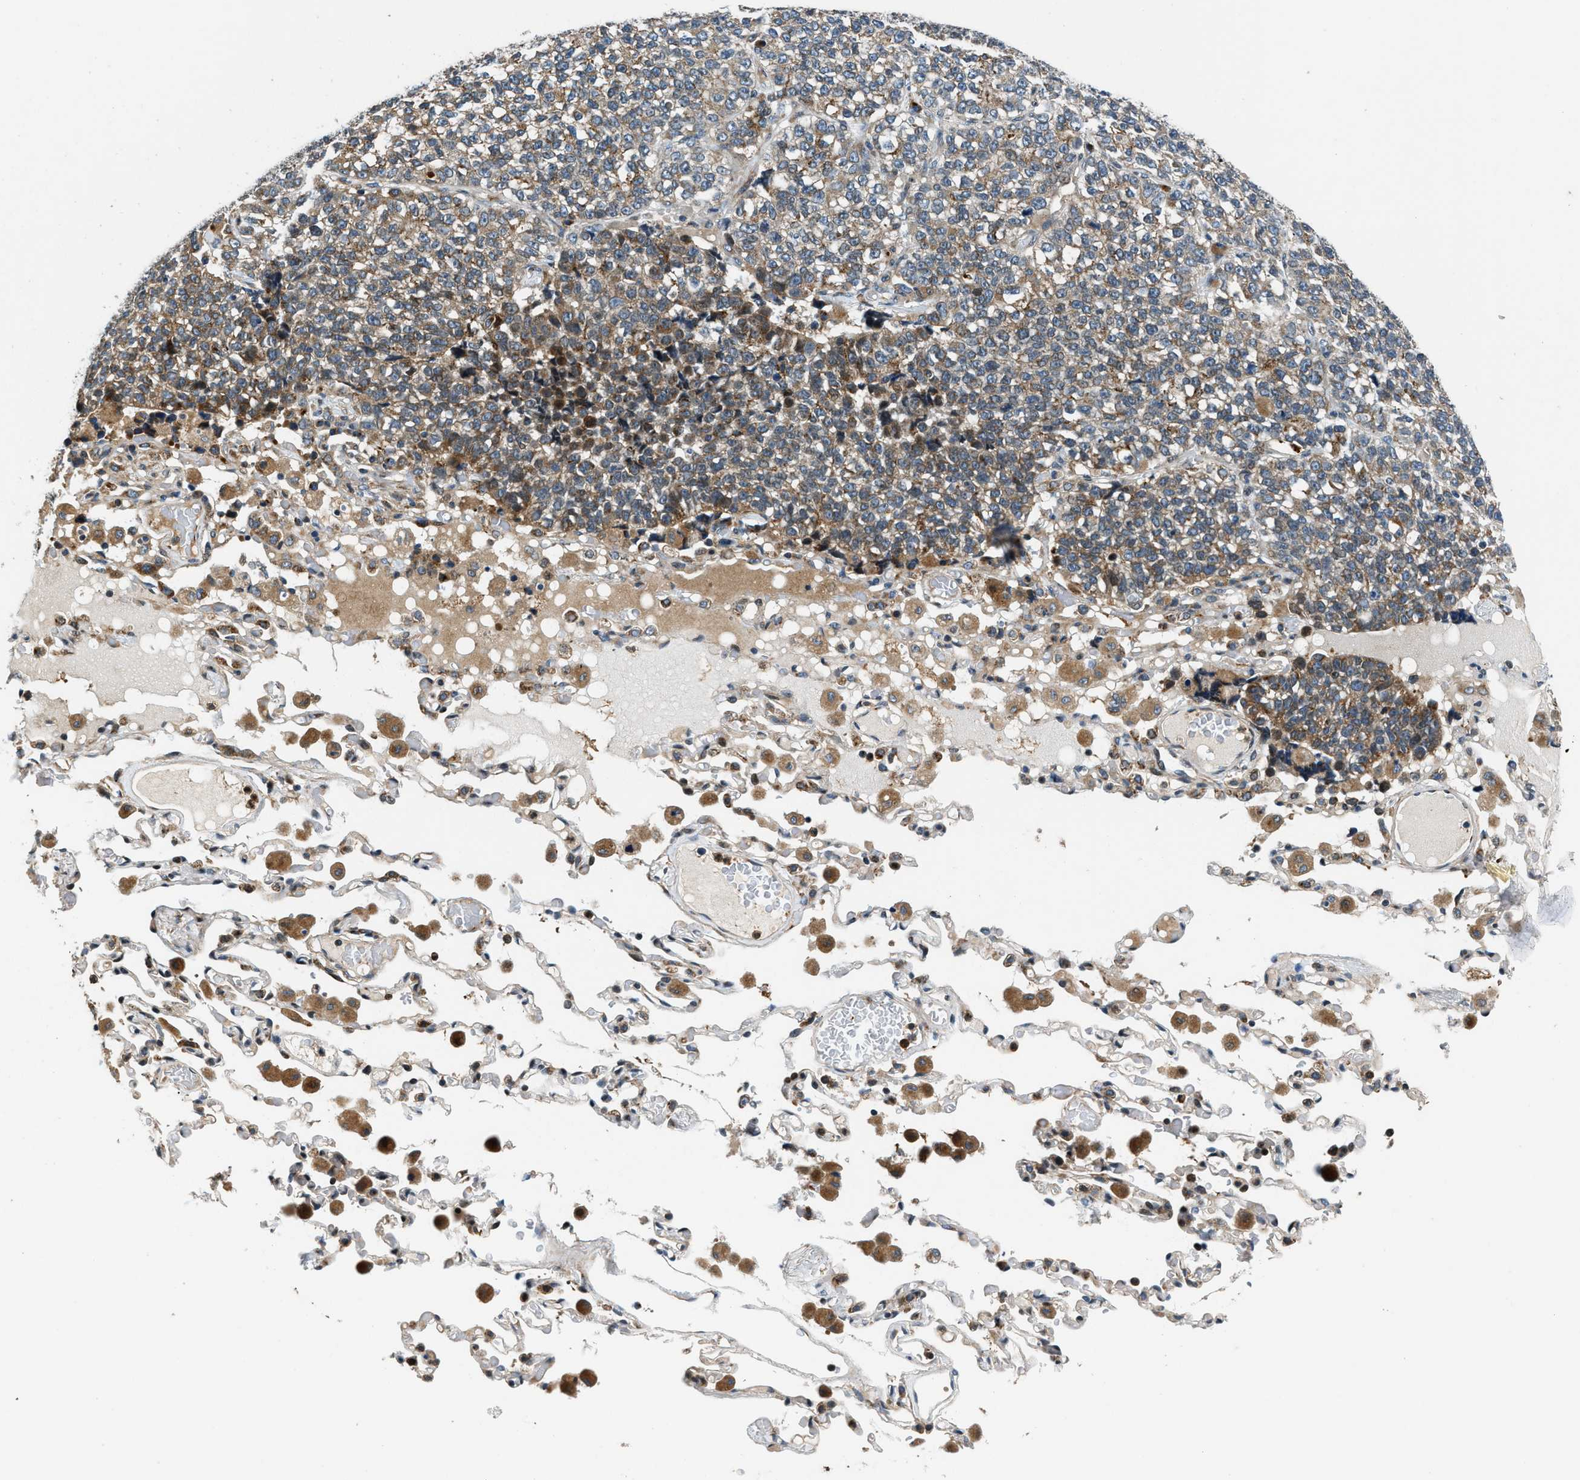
{"staining": {"intensity": "moderate", "quantity": "25%-75%", "location": "cytoplasmic/membranous"}, "tissue": "lung cancer", "cell_type": "Tumor cells", "image_type": "cancer", "snomed": [{"axis": "morphology", "description": "Adenocarcinoma, NOS"}, {"axis": "topography", "description": "Lung"}], "caption": "DAB immunohistochemical staining of lung adenocarcinoma exhibits moderate cytoplasmic/membranous protein expression in about 25%-75% of tumor cells. Nuclei are stained in blue.", "gene": "FUT8", "patient": {"sex": "male", "age": 49}}